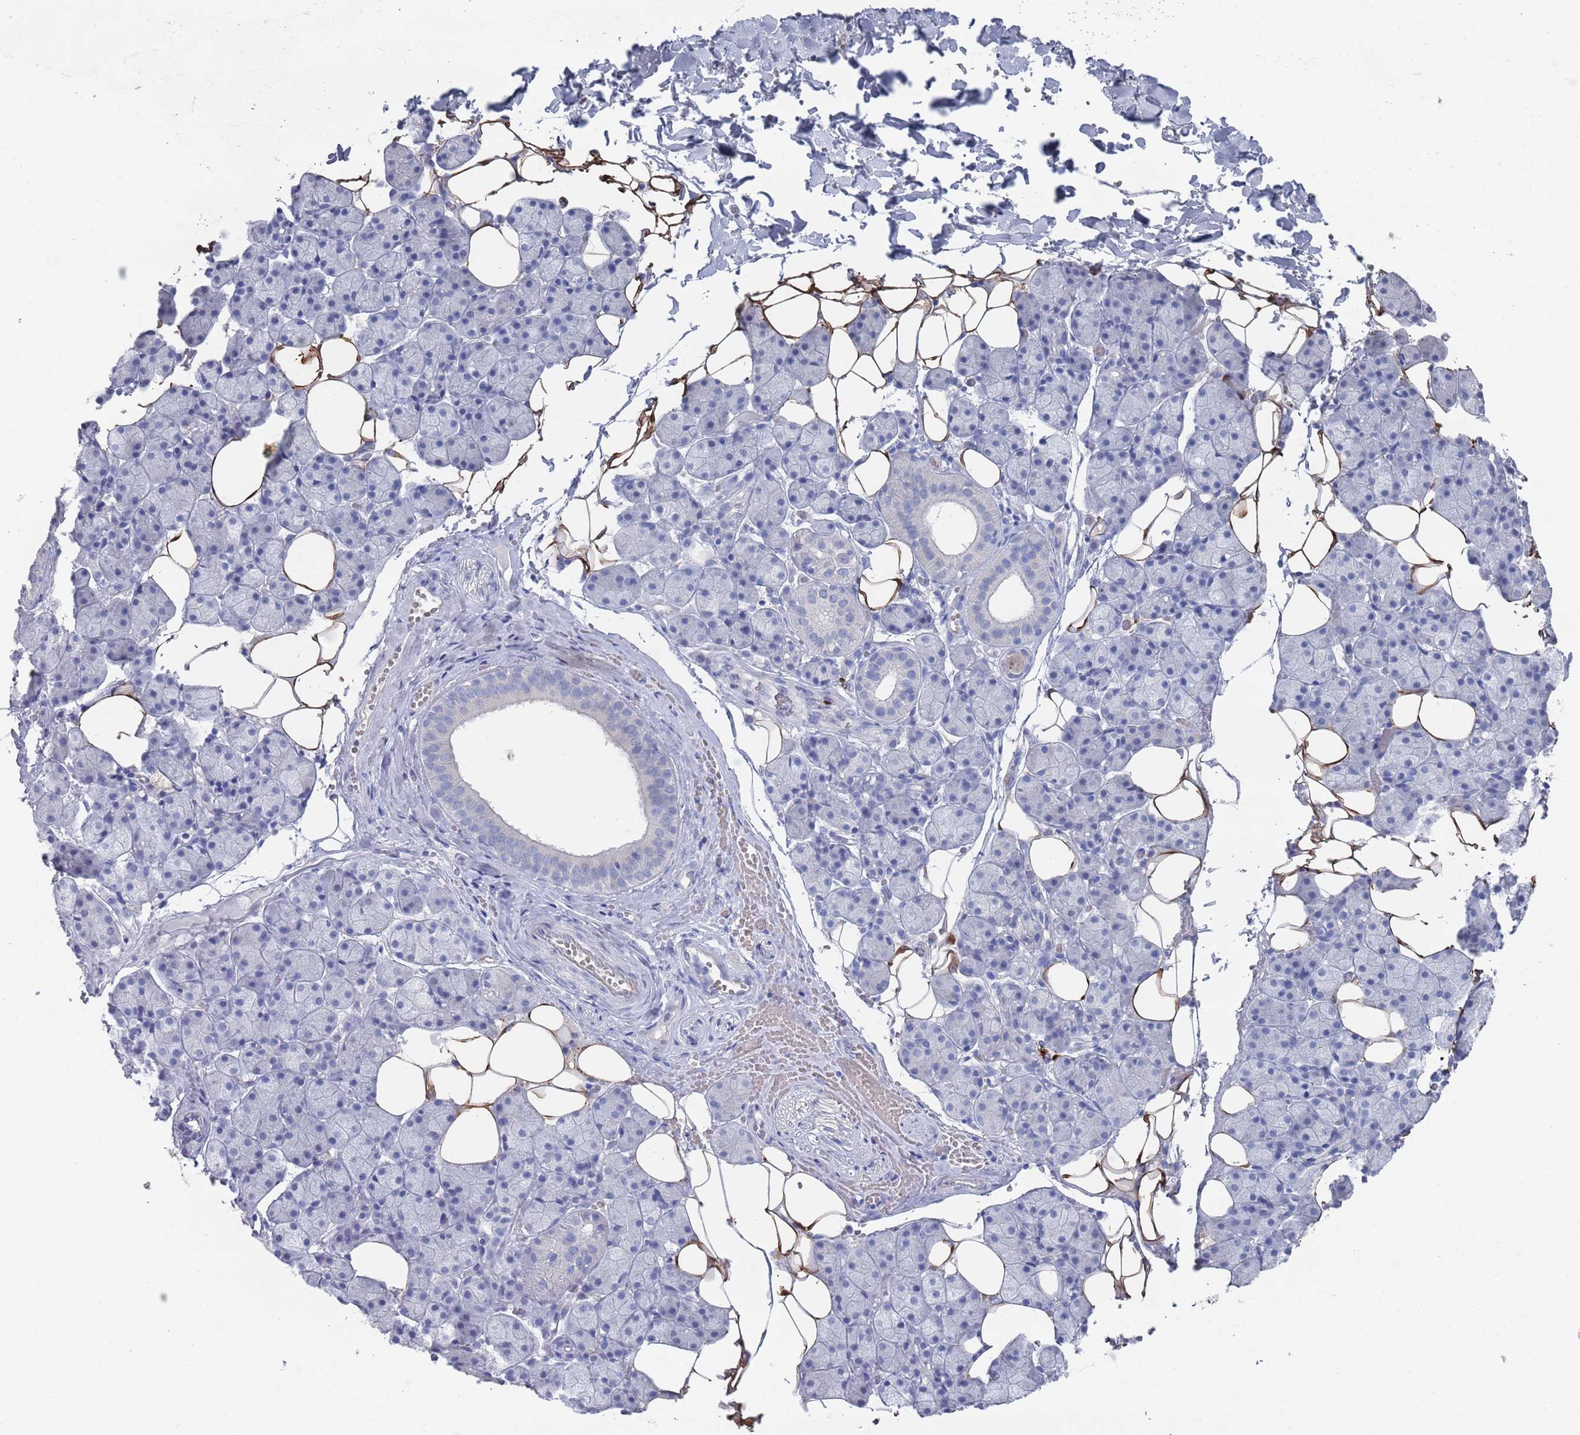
{"staining": {"intensity": "negative", "quantity": "none", "location": "none"}, "tissue": "salivary gland", "cell_type": "Glandular cells", "image_type": "normal", "snomed": [{"axis": "morphology", "description": "Normal tissue, NOS"}, {"axis": "topography", "description": "Salivary gland"}], "caption": "An immunohistochemistry (IHC) micrograph of unremarkable salivary gland is shown. There is no staining in glandular cells of salivary gland. (Brightfield microscopy of DAB (3,3'-diaminobenzidine) immunohistochemistry (IHC) at high magnification).", "gene": "TMCO3", "patient": {"sex": "female", "age": 33}}